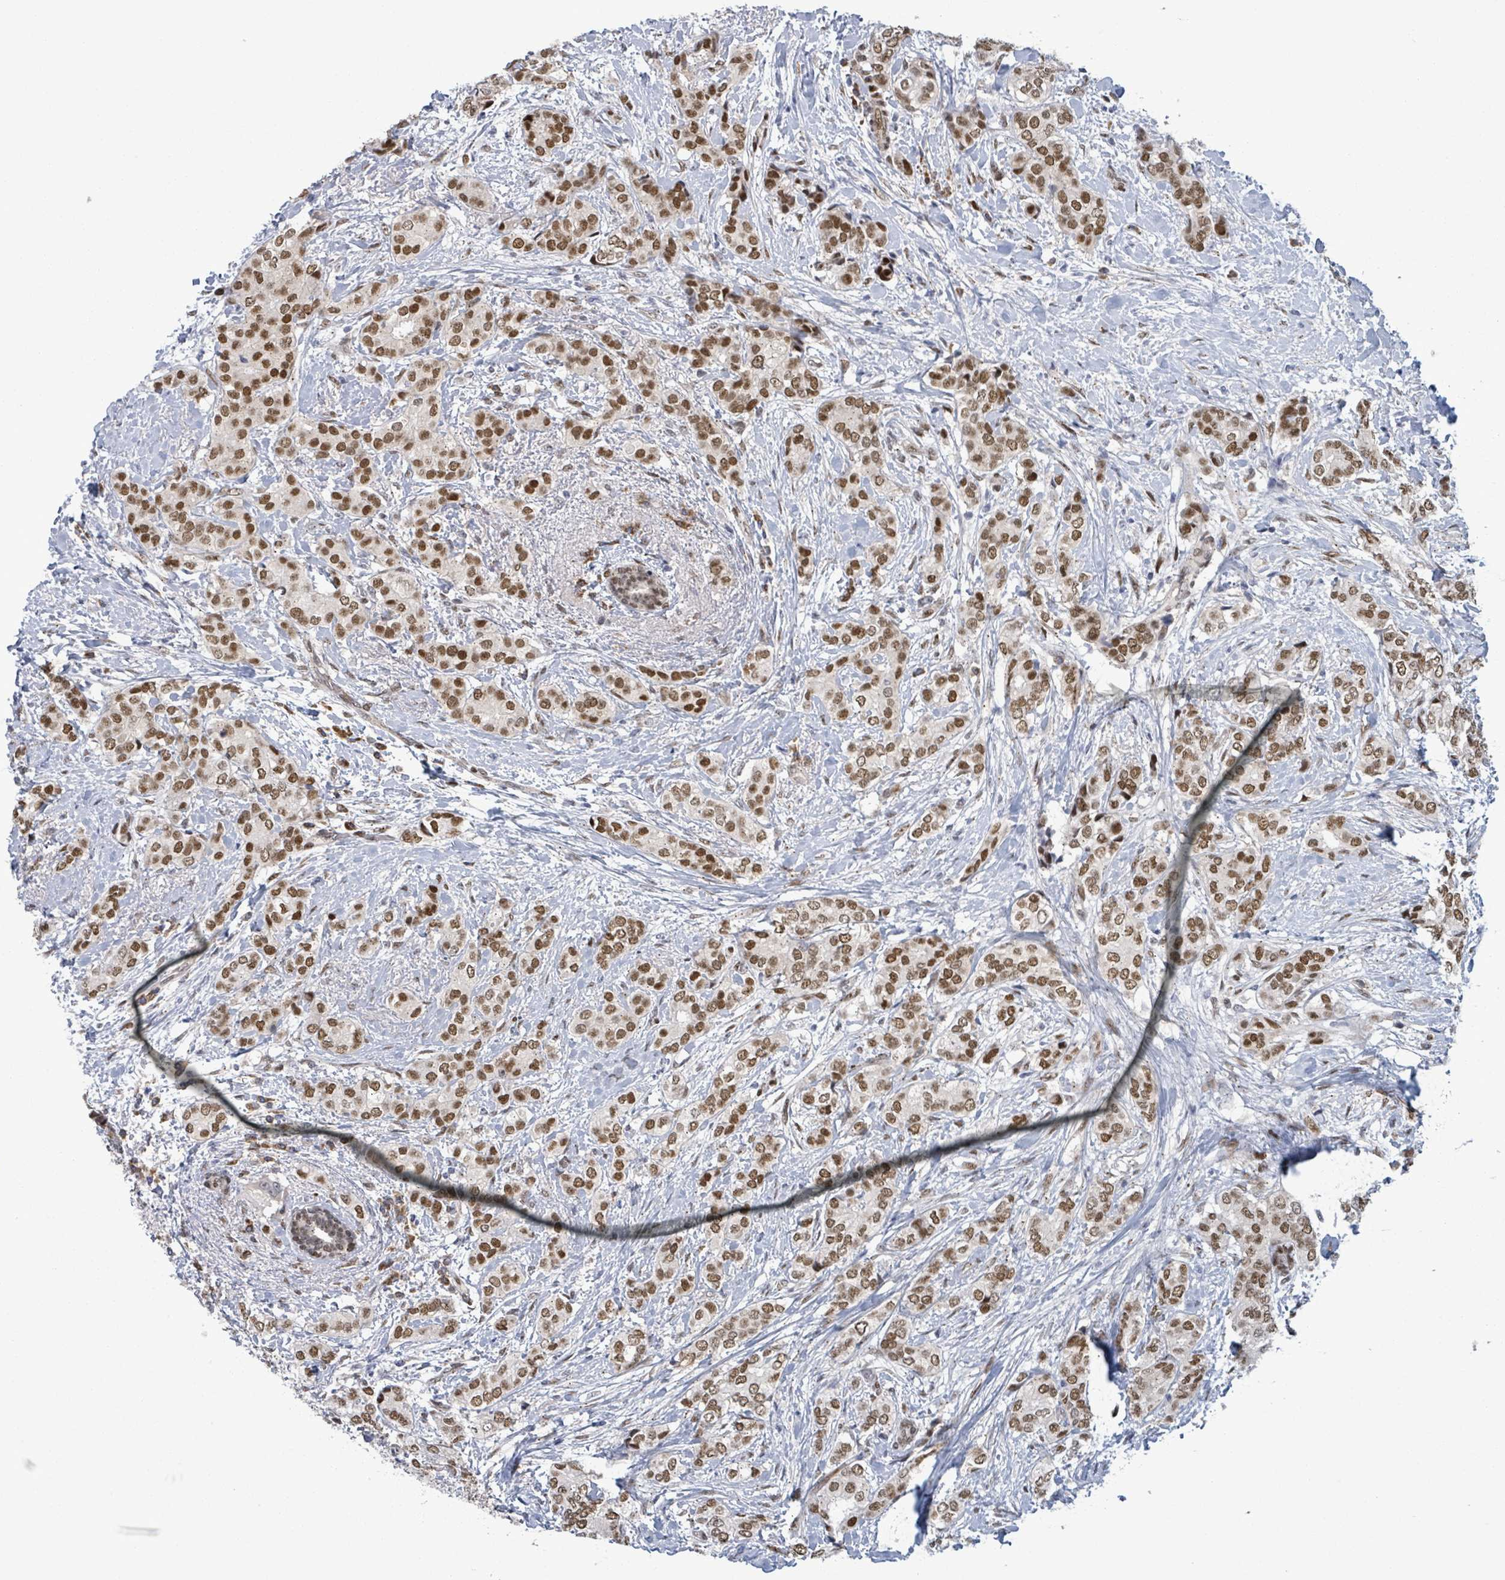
{"staining": {"intensity": "moderate", "quantity": ">75%", "location": "nuclear"}, "tissue": "breast cancer", "cell_type": "Tumor cells", "image_type": "cancer", "snomed": [{"axis": "morphology", "description": "Duct carcinoma"}, {"axis": "topography", "description": "Breast"}], "caption": "Brown immunohistochemical staining in breast cancer (infiltrating ductal carcinoma) shows moderate nuclear positivity in approximately >75% of tumor cells.", "gene": "TUSC1", "patient": {"sex": "female", "age": 73}}